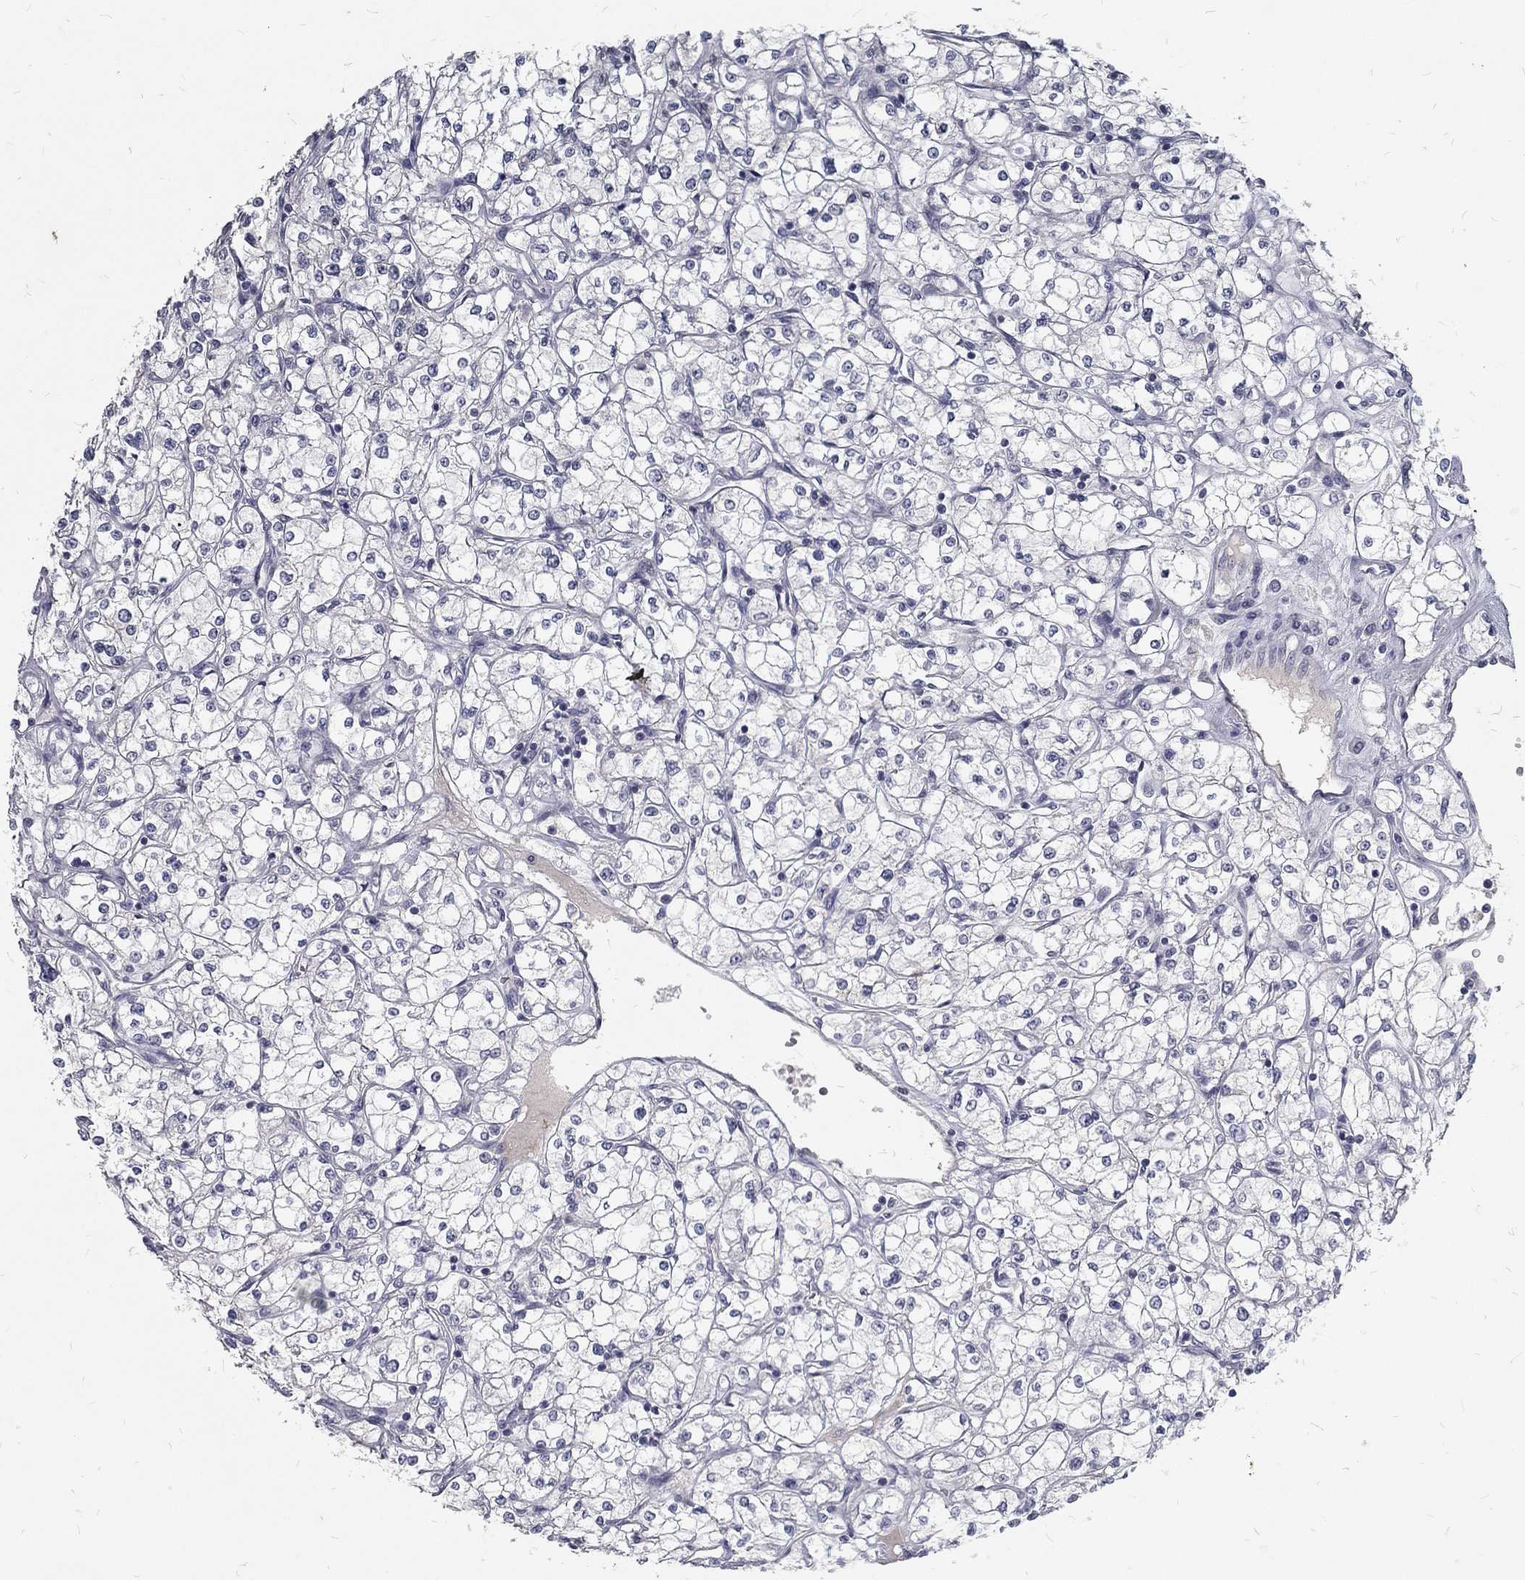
{"staining": {"intensity": "negative", "quantity": "none", "location": "none"}, "tissue": "renal cancer", "cell_type": "Tumor cells", "image_type": "cancer", "snomed": [{"axis": "morphology", "description": "Adenocarcinoma, NOS"}, {"axis": "topography", "description": "Kidney"}], "caption": "Immunohistochemistry of renal adenocarcinoma shows no staining in tumor cells.", "gene": "NOS1", "patient": {"sex": "male", "age": 67}}